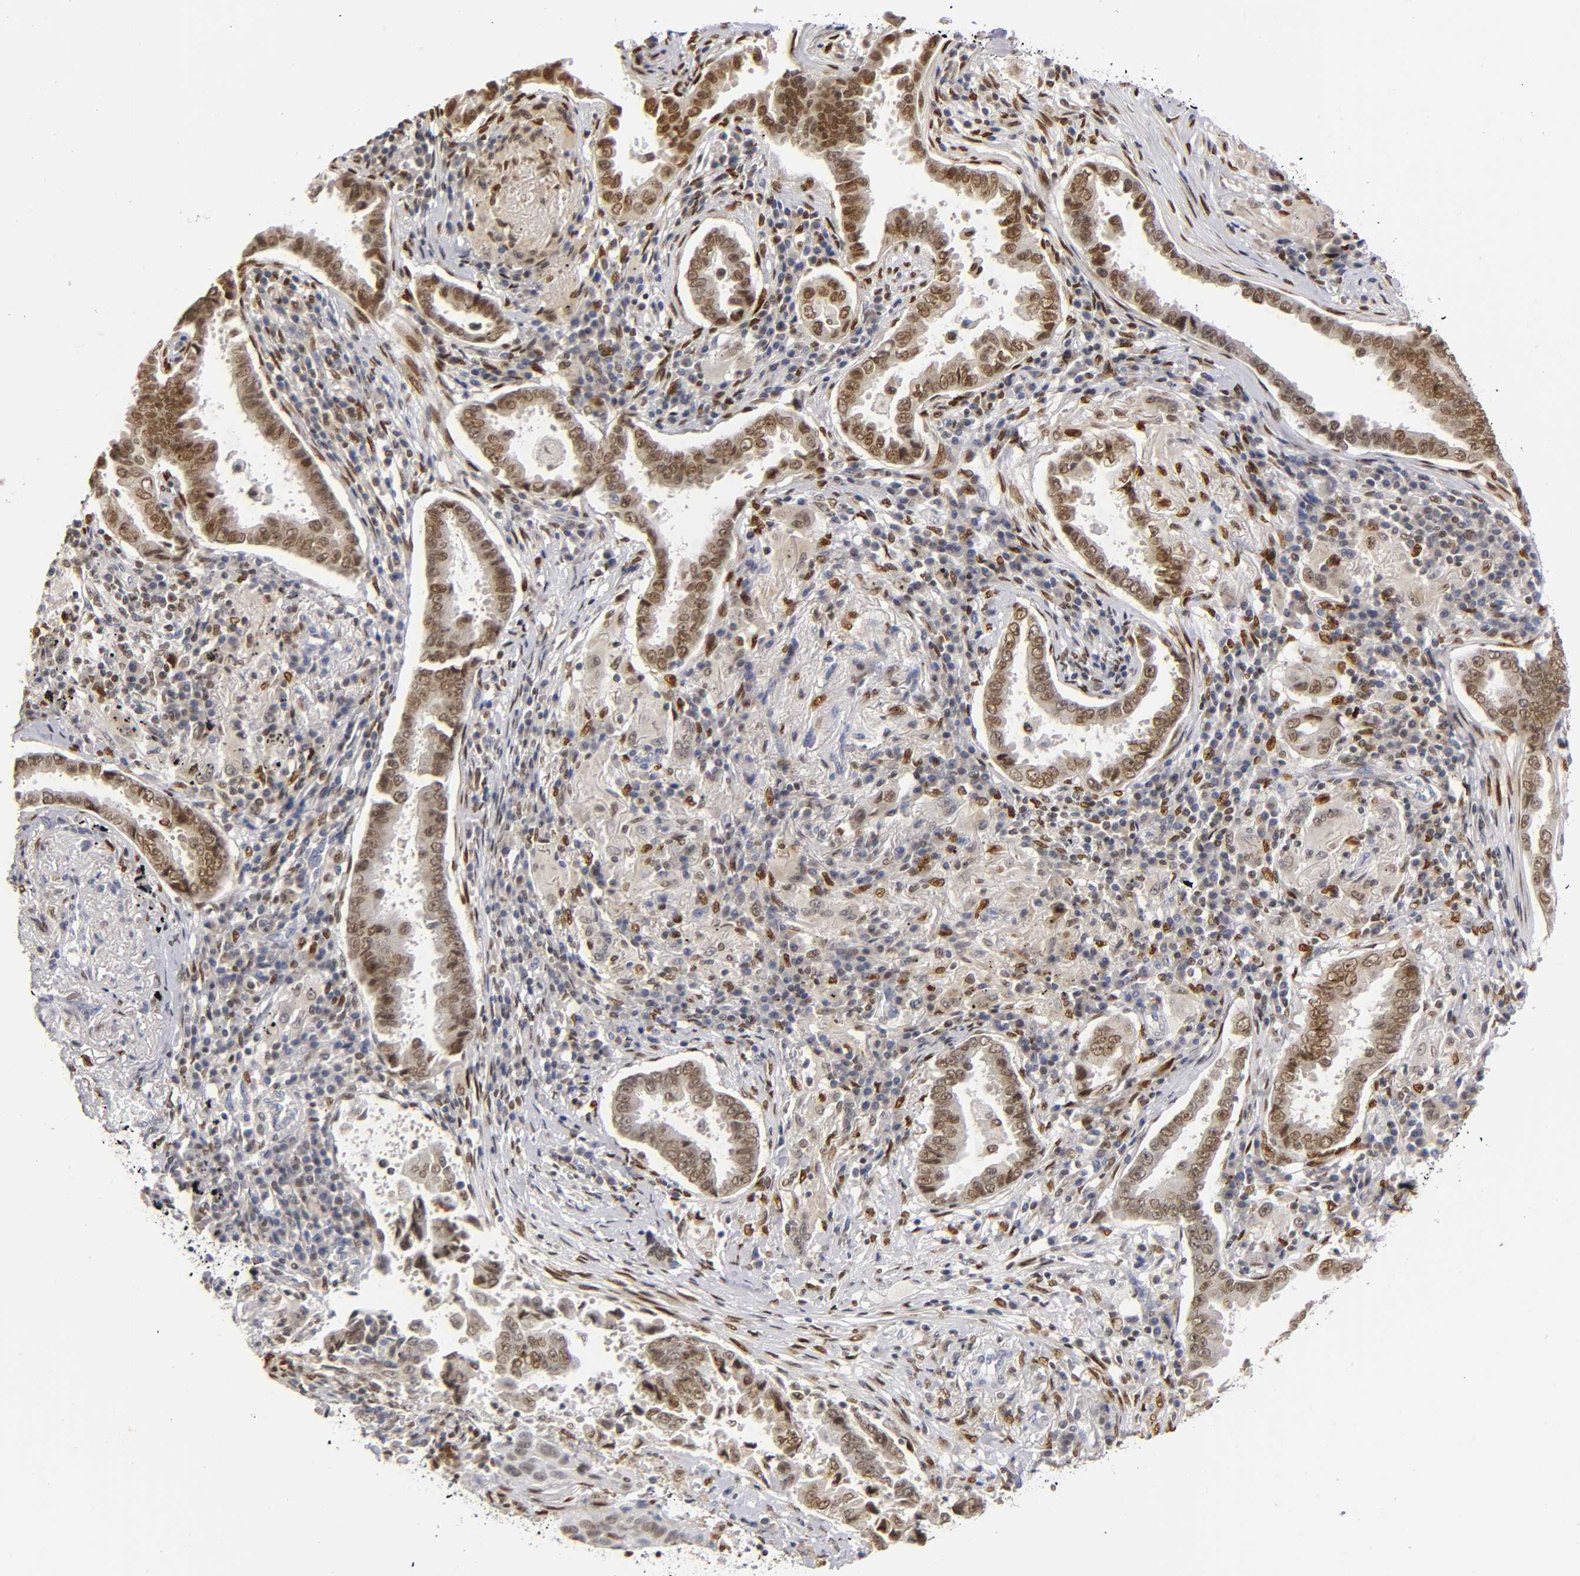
{"staining": {"intensity": "moderate", "quantity": ">75%", "location": "cytoplasmic/membranous,nuclear"}, "tissue": "lung cancer", "cell_type": "Tumor cells", "image_type": "cancer", "snomed": [{"axis": "morphology", "description": "Normal tissue, NOS"}, {"axis": "morphology", "description": "Inflammation, NOS"}, {"axis": "morphology", "description": "Adenocarcinoma, NOS"}, {"axis": "topography", "description": "Lung"}], "caption": "An image of human lung cancer (adenocarcinoma) stained for a protein shows moderate cytoplasmic/membranous and nuclear brown staining in tumor cells. Immunohistochemistry stains the protein of interest in brown and the nuclei are stained blue.", "gene": "RUNX1", "patient": {"sex": "female", "age": 64}}